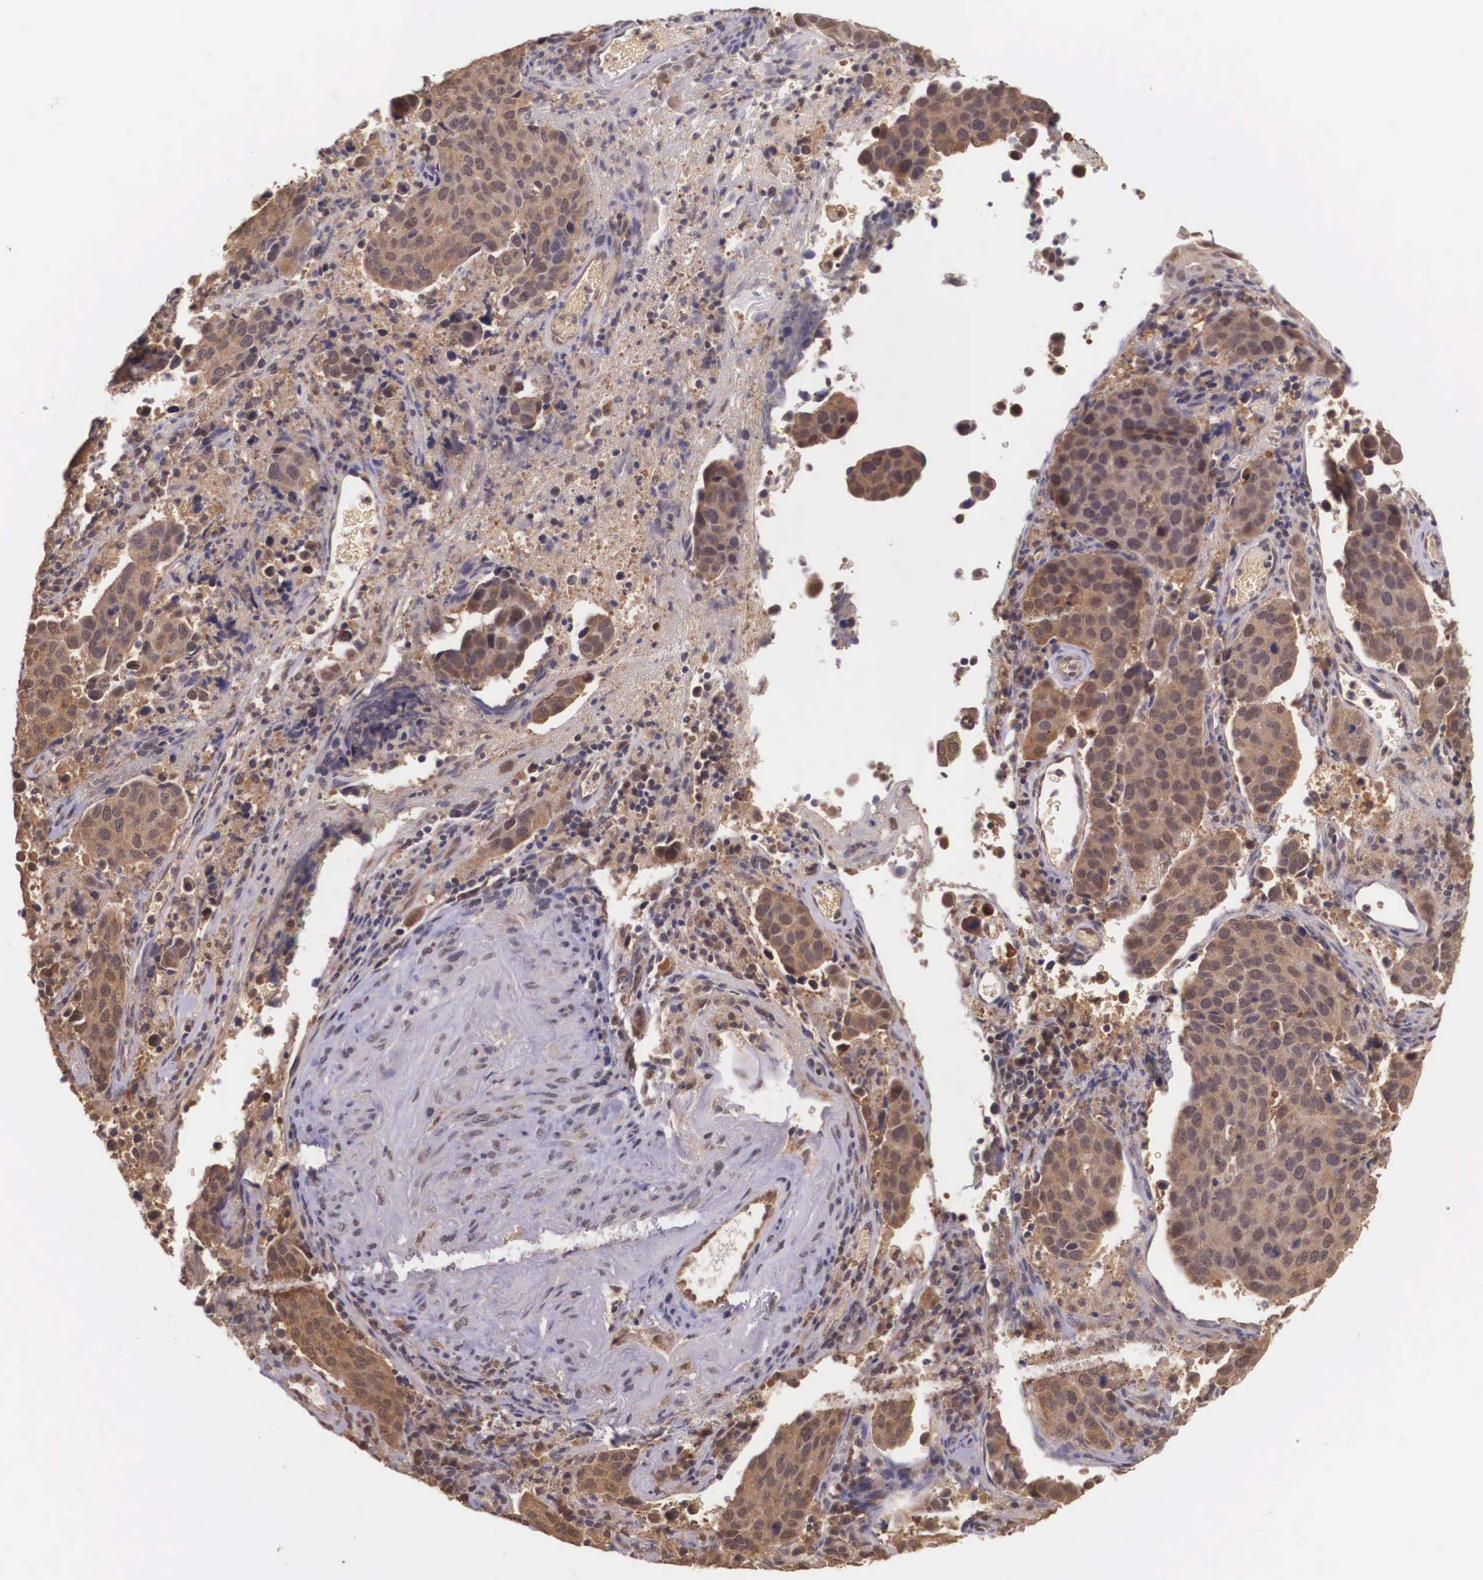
{"staining": {"intensity": "moderate", "quantity": ">75%", "location": "cytoplasmic/membranous"}, "tissue": "cervical cancer", "cell_type": "Tumor cells", "image_type": "cancer", "snomed": [{"axis": "morphology", "description": "Squamous cell carcinoma, NOS"}, {"axis": "topography", "description": "Cervix"}], "caption": "Immunohistochemistry (IHC) histopathology image of neoplastic tissue: cervical squamous cell carcinoma stained using IHC displays medium levels of moderate protein expression localized specifically in the cytoplasmic/membranous of tumor cells, appearing as a cytoplasmic/membranous brown color.", "gene": "VASH1", "patient": {"sex": "female", "age": 54}}